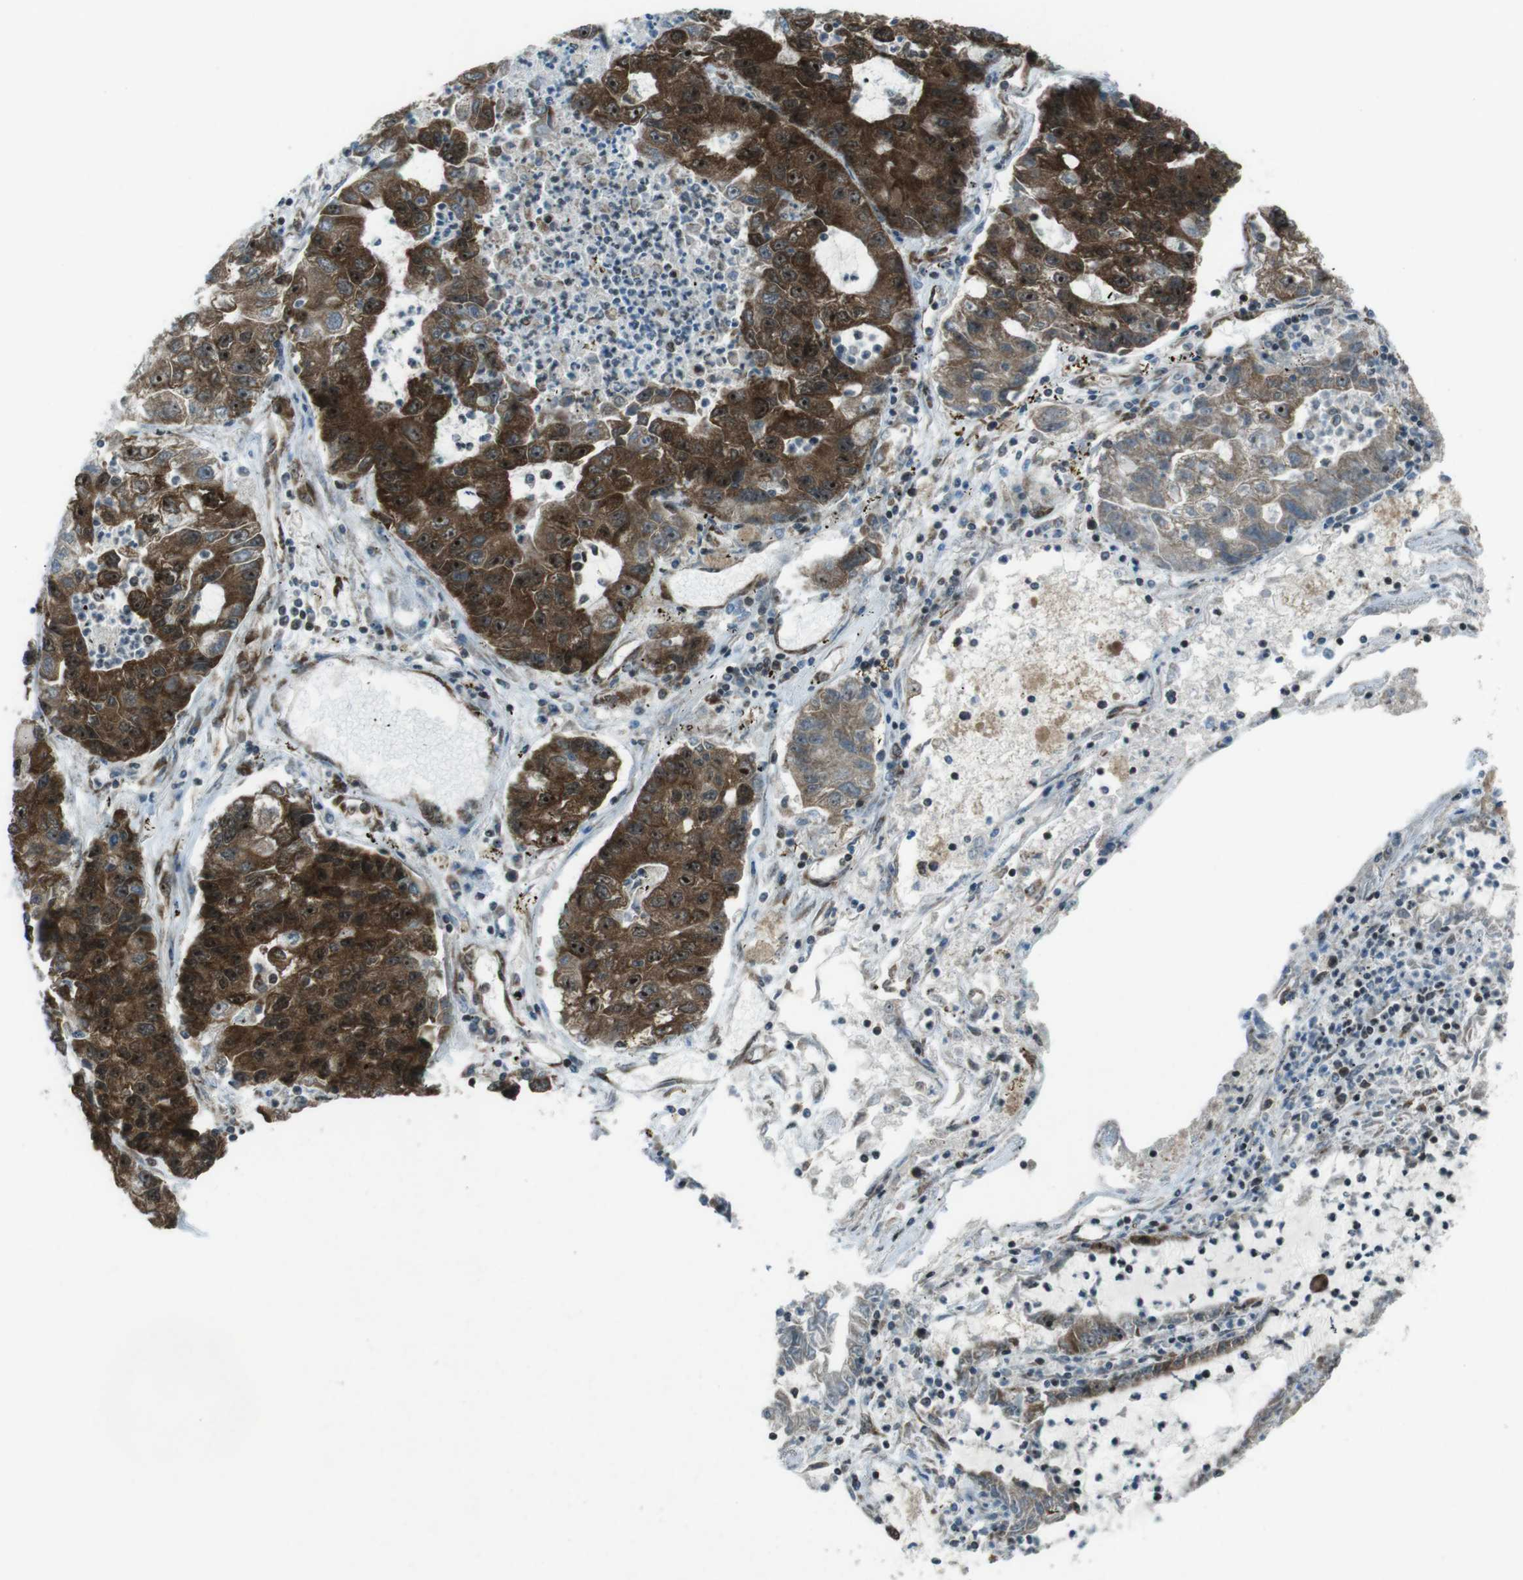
{"staining": {"intensity": "moderate", "quantity": ">75%", "location": "cytoplasmic/membranous"}, "tissue": "lung cancer", "cell_type": "Tumor cells", "image_type": "cancer", "snomed": [{"axis": "morphology", "description": "Adenocarcinoma, NOS"}, {"axis": "topography", "description": "Lung"}], "caption": "Protein analysis of adenocarcinoma (lung) tissue displays moderate cytoplasmic/membranous expression in about >75% of tumor cells.", "gene": "CSNK1D", "patient": {"sex": "female", "age": 51}}